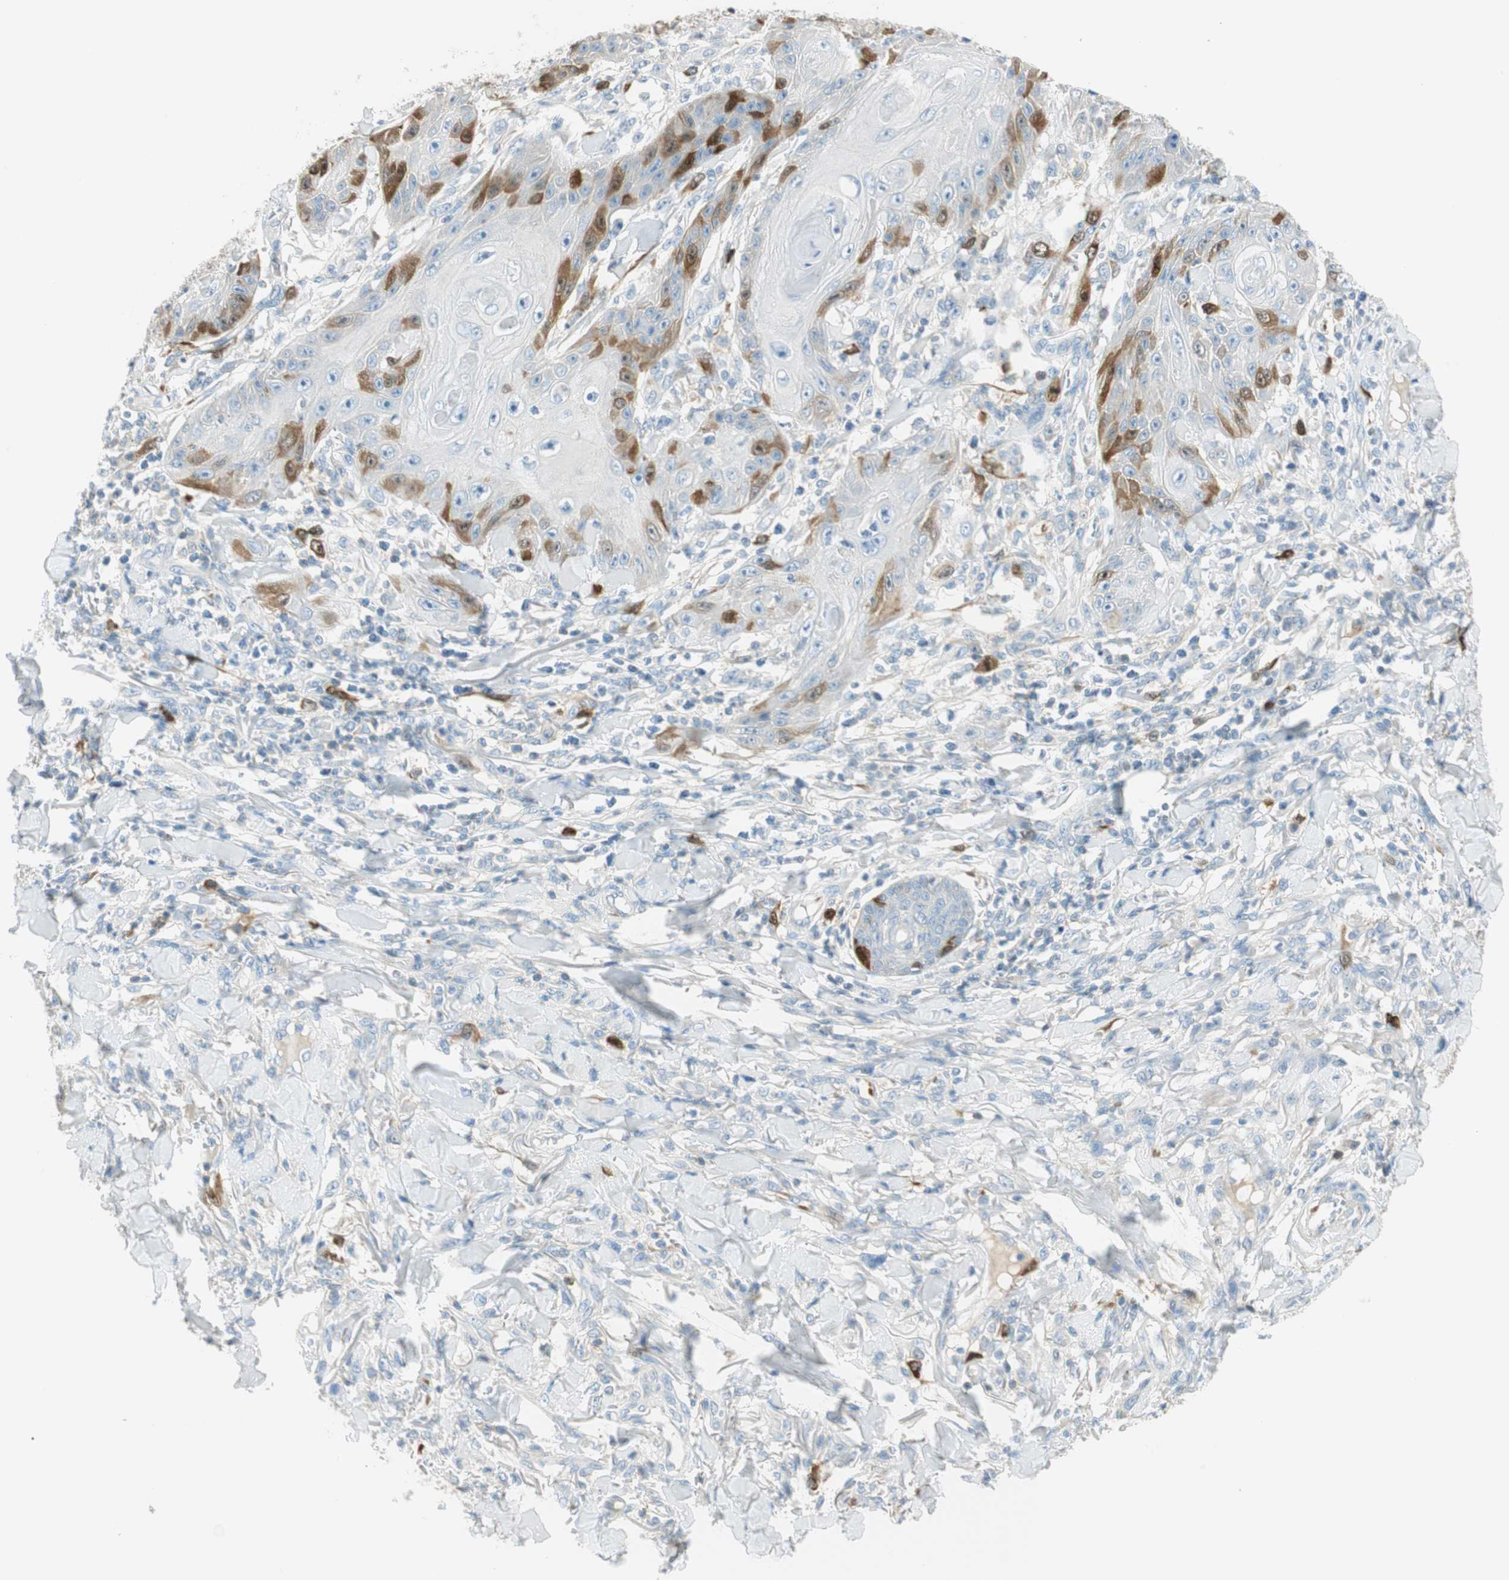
{"staining": {"intensity": "moderate", "quantity": "<25%", "location": "cytoplasmic/membranous,nuclear"}, "tissue": "skin cancer", "cell_type": "Tumor cells", "image_type": "cancer", "snomed": [{"axis": "morphology", "description": "Squamous cell carcinoma, NOS"}, {"axis": "topography", "description": "Skin"}], "caption": "Immunohistochemical staining of human squamous cell carcinoma (skin) displays low levels of moderate cytoplasmic/membranous and nuclear expression in approximately <25% of tumor cells. The protein is shown in brown color, while the nuclei are stained blue.", "gene": "PTTG1", "patient": {"sex": "female", "age": 78}}